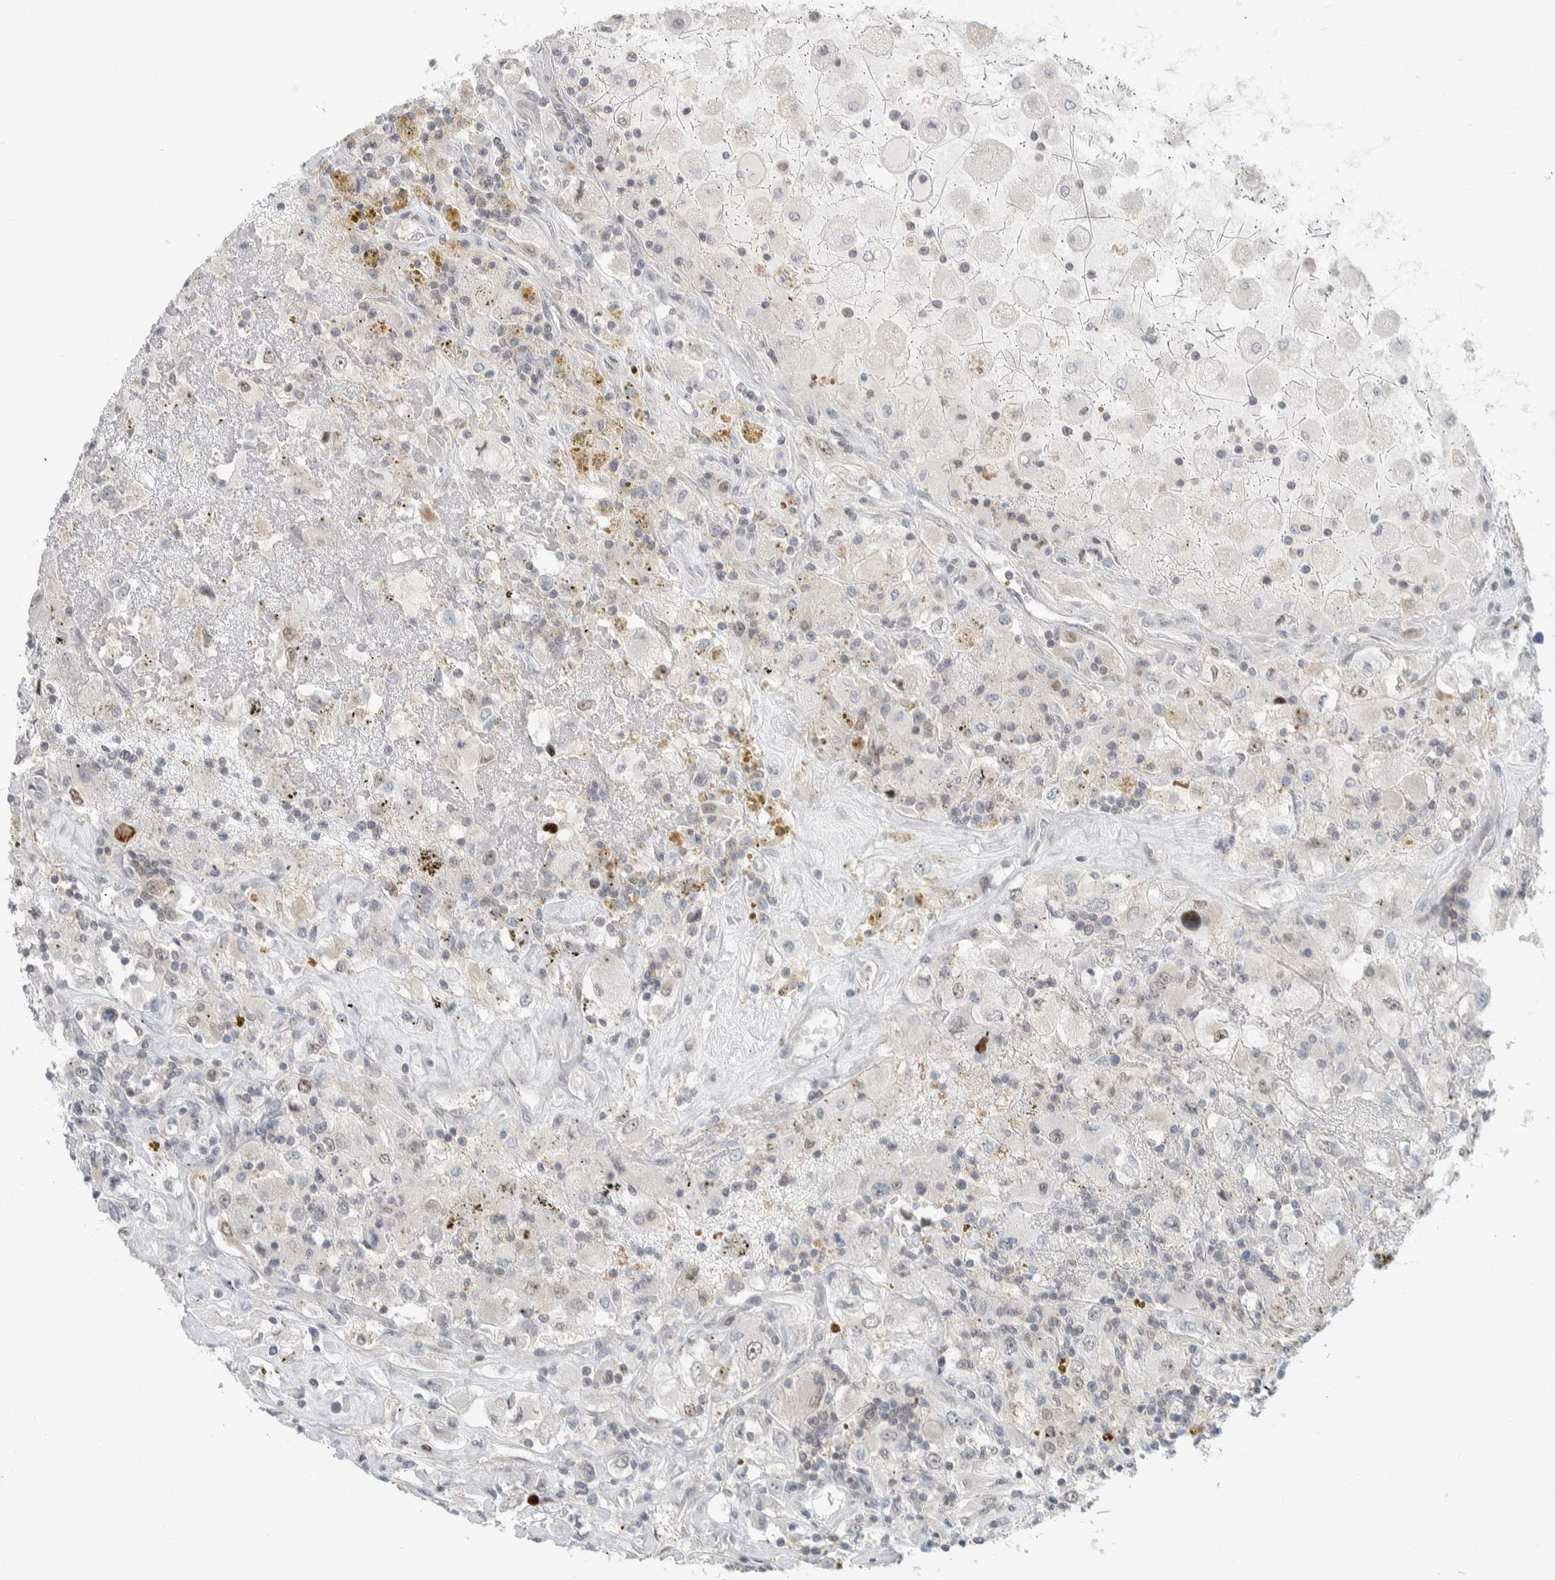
{"staining": {"intensity": "negative", "quantity": "none", "location": "none"}, "tissue": "renal cancer", "cell_type": "Tumor cells", "image_type": "cancer", "snomed": [{"axis": "morphology", "description": "Adenocarcinoma, NOS"}, {"axis": "topography", "description": "Kidney"}], "caption": "The photomicrograph exhibits no staining of tumor cells in renal adenocarcinoma.", "gene": "NCR3LG1", "patient": {"sex": "female", "age": 52}}